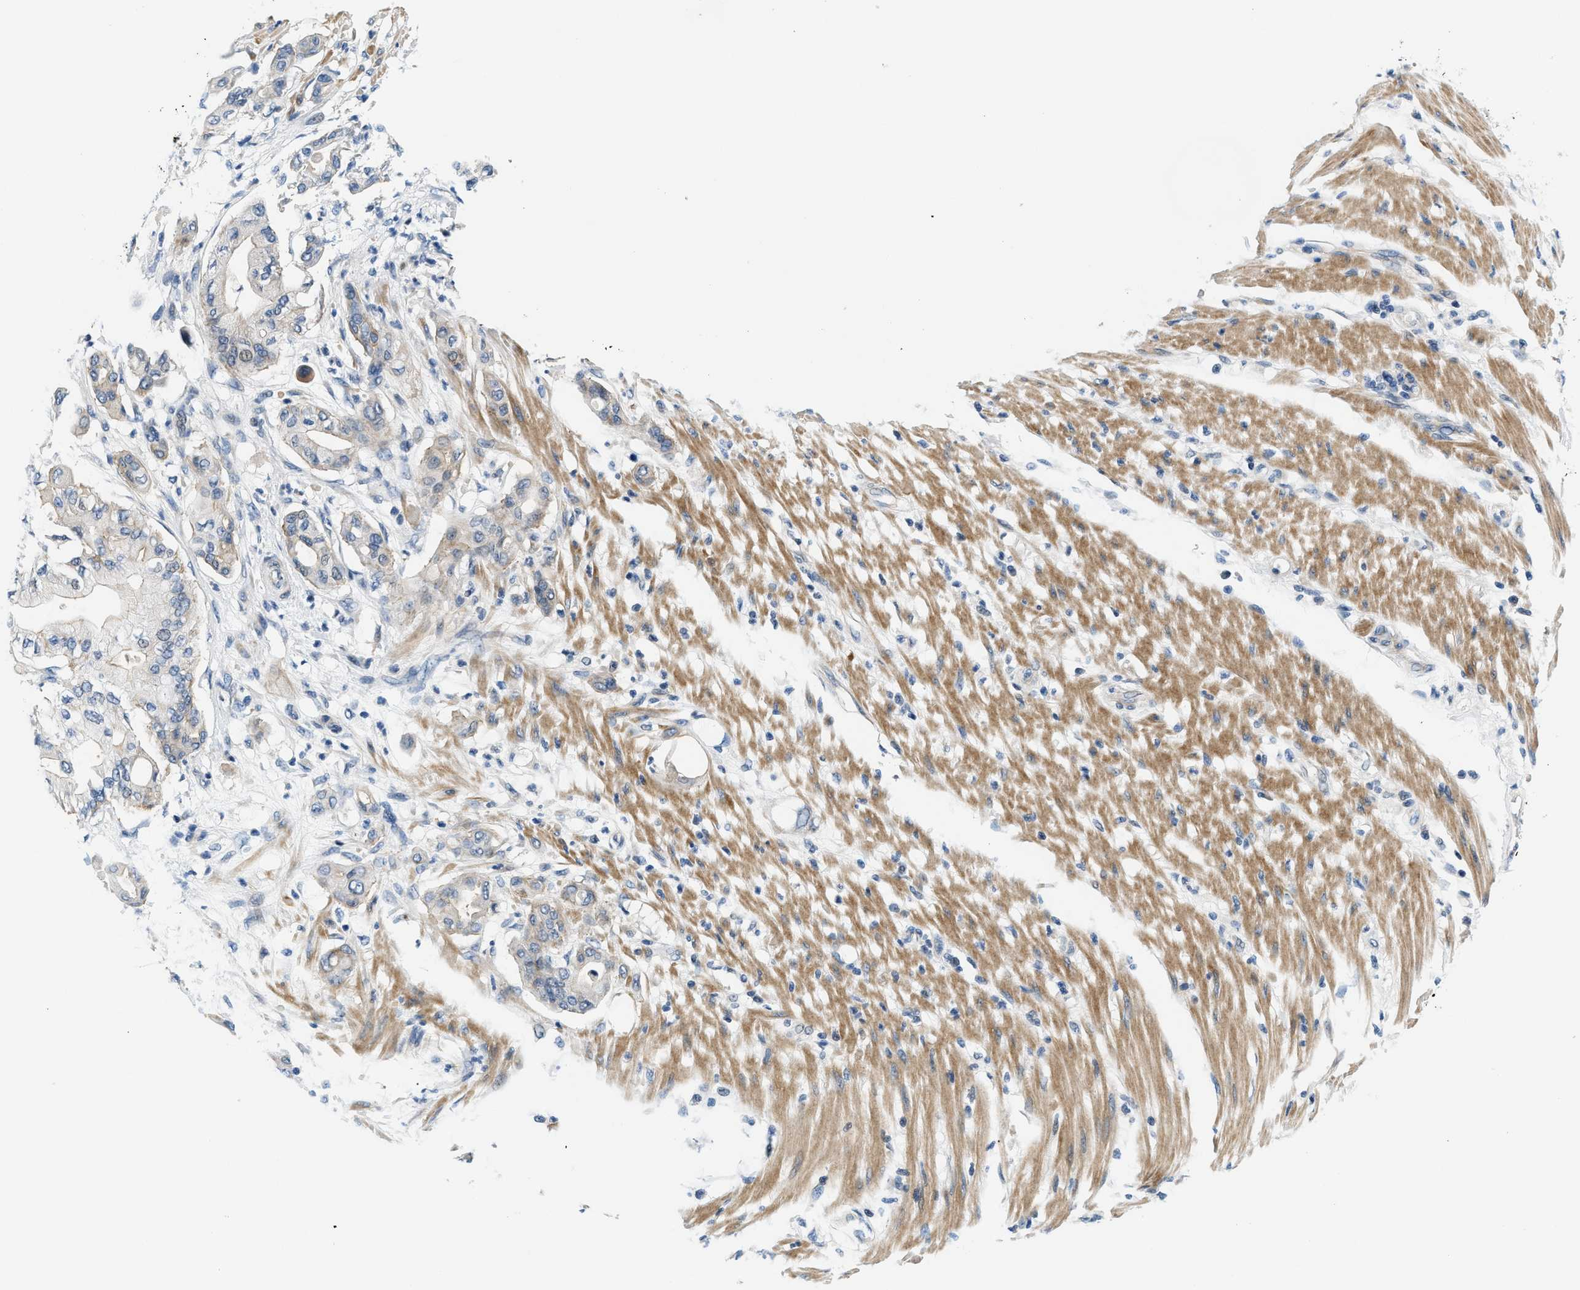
{"staining": {"intensity": "moderate", "quantity": "25%-75%", "location": "cytoplasmic/membranous,nuclear"}, "tissue": "pancreatic cancer", "cell_type": "Tumor cells", "image_type": "cancer", "snomed": [{"axis": "morphology", "description": "Adenocarcinoma, NOS"}, {"axis": "morphology", "description": "Adenocarcinoma, metastatic, NOS"}, {"axis": "topography", "description": "Lymph node"}, {"axis": "topography", "description": "Pancreas"}, {"axis": "topography", "description": "Duodenum"}], "caption": "This micrograph reveals immunohistochemistry staining of human pancreatic cancer (metastatic adenocarcinoma), with medium moderate cytoplasmic/membranous and nuclear positivity in about 25%-75% of tumor cells.", "gene": "FDCSP", "patient": {"sex": "female", "age": 64}}